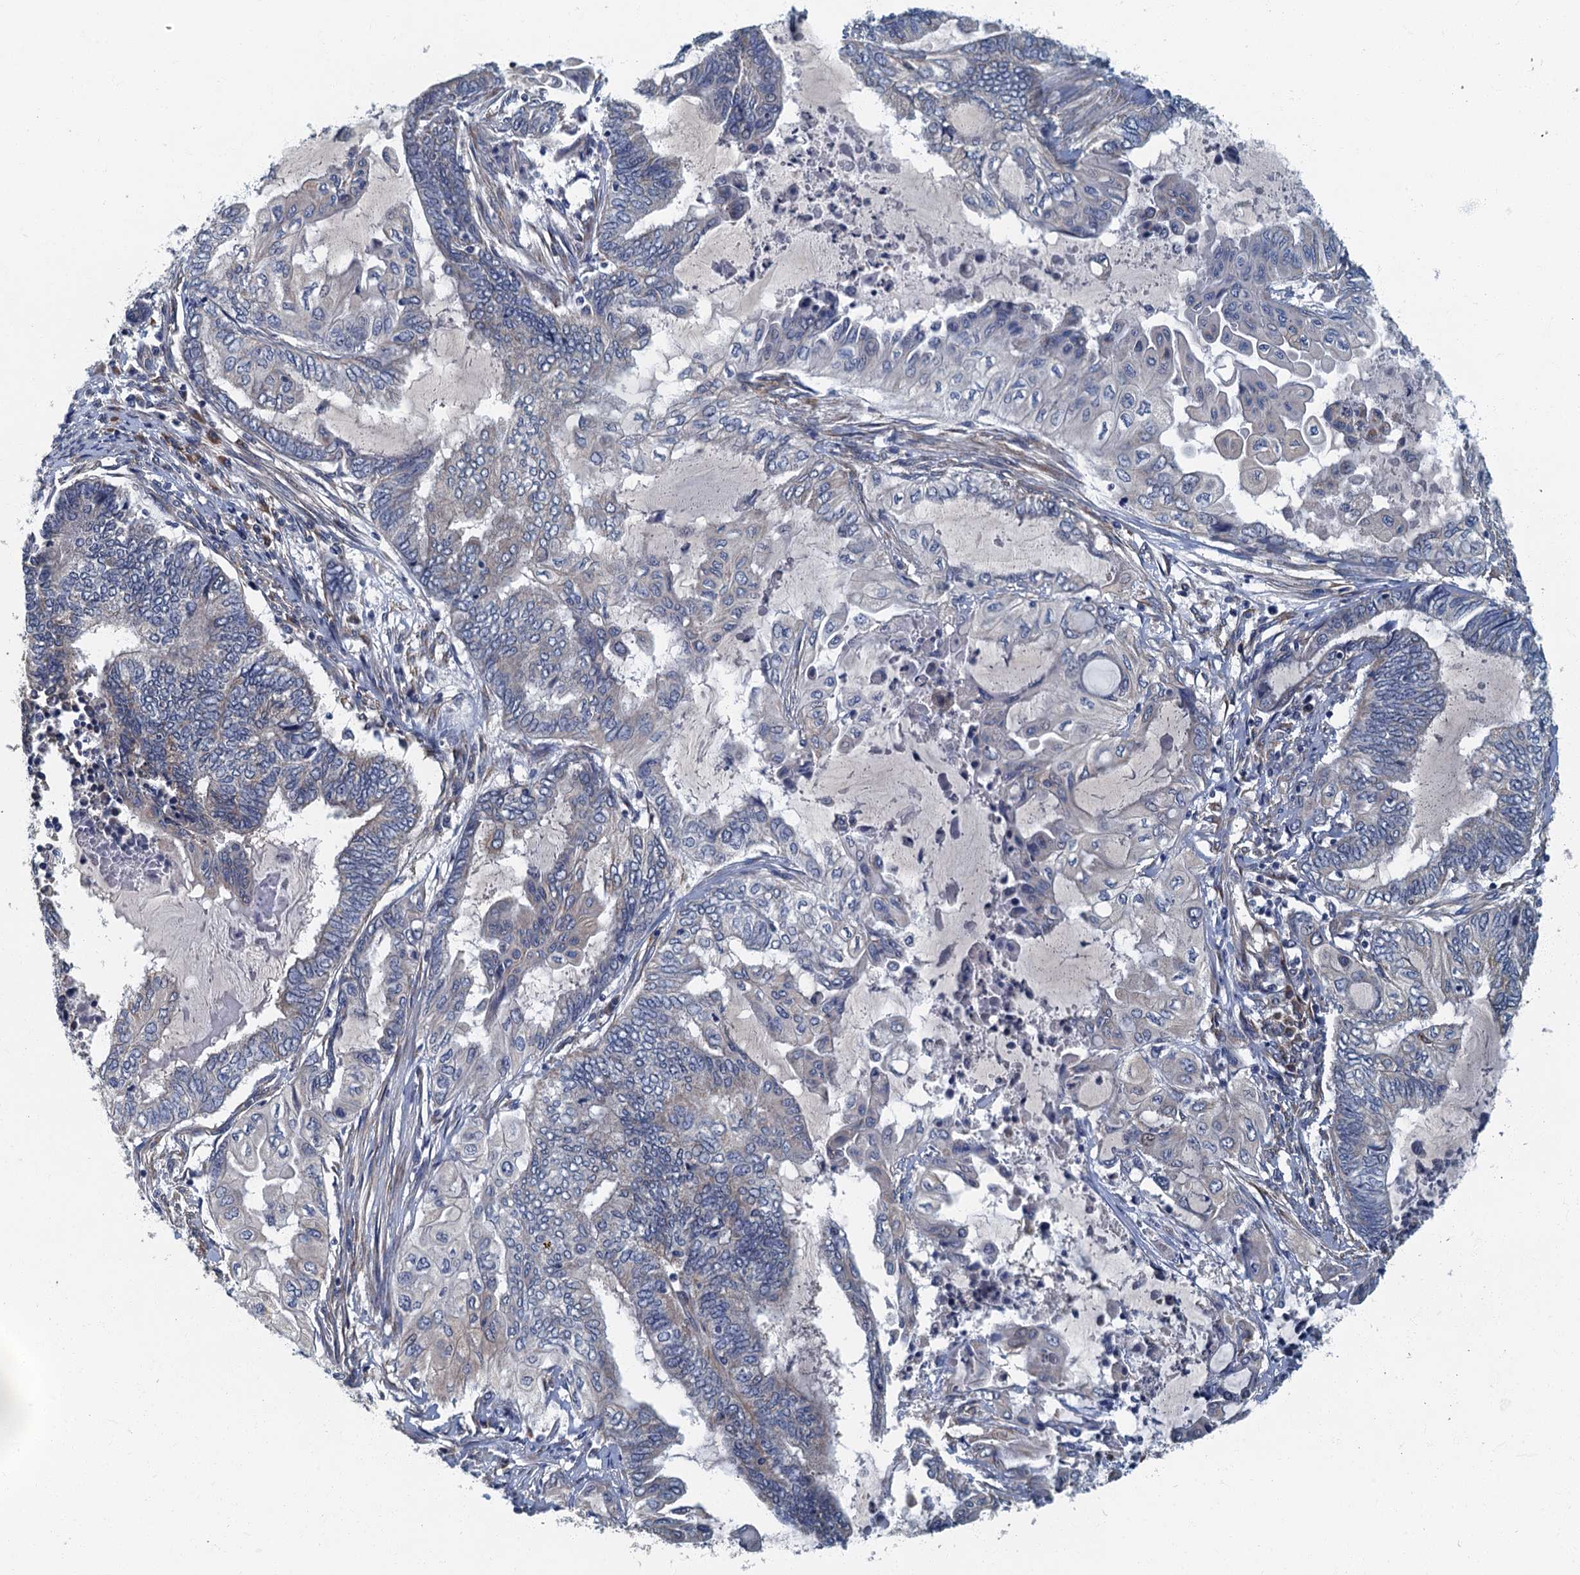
{"staining": {"intensity": "negative", "quantity": "none", "location": "none"}, "tissue": "endometrial cancer", "cell_type": "Tumor cells", "image_type": "cancer", "snomed": [{"axis": "morphology", "description": "Adenocarcinoma, NOS"}, {"axis": "topography", "description": "Uterus"}, {"axis": "topography", "description": "Endometrium"}], "caption": "IHC photomicrograph of neoplastic tissue: endometrial cancer stained with DAB (3,3'-diaminobenzidine) displays no significant protein positivity in tumor cells. (Brightfield microscopy of DAB immunohistochemistry at high magnification).", "gene": "DDX49", "patient": {"sex": "female", "age": 70}}